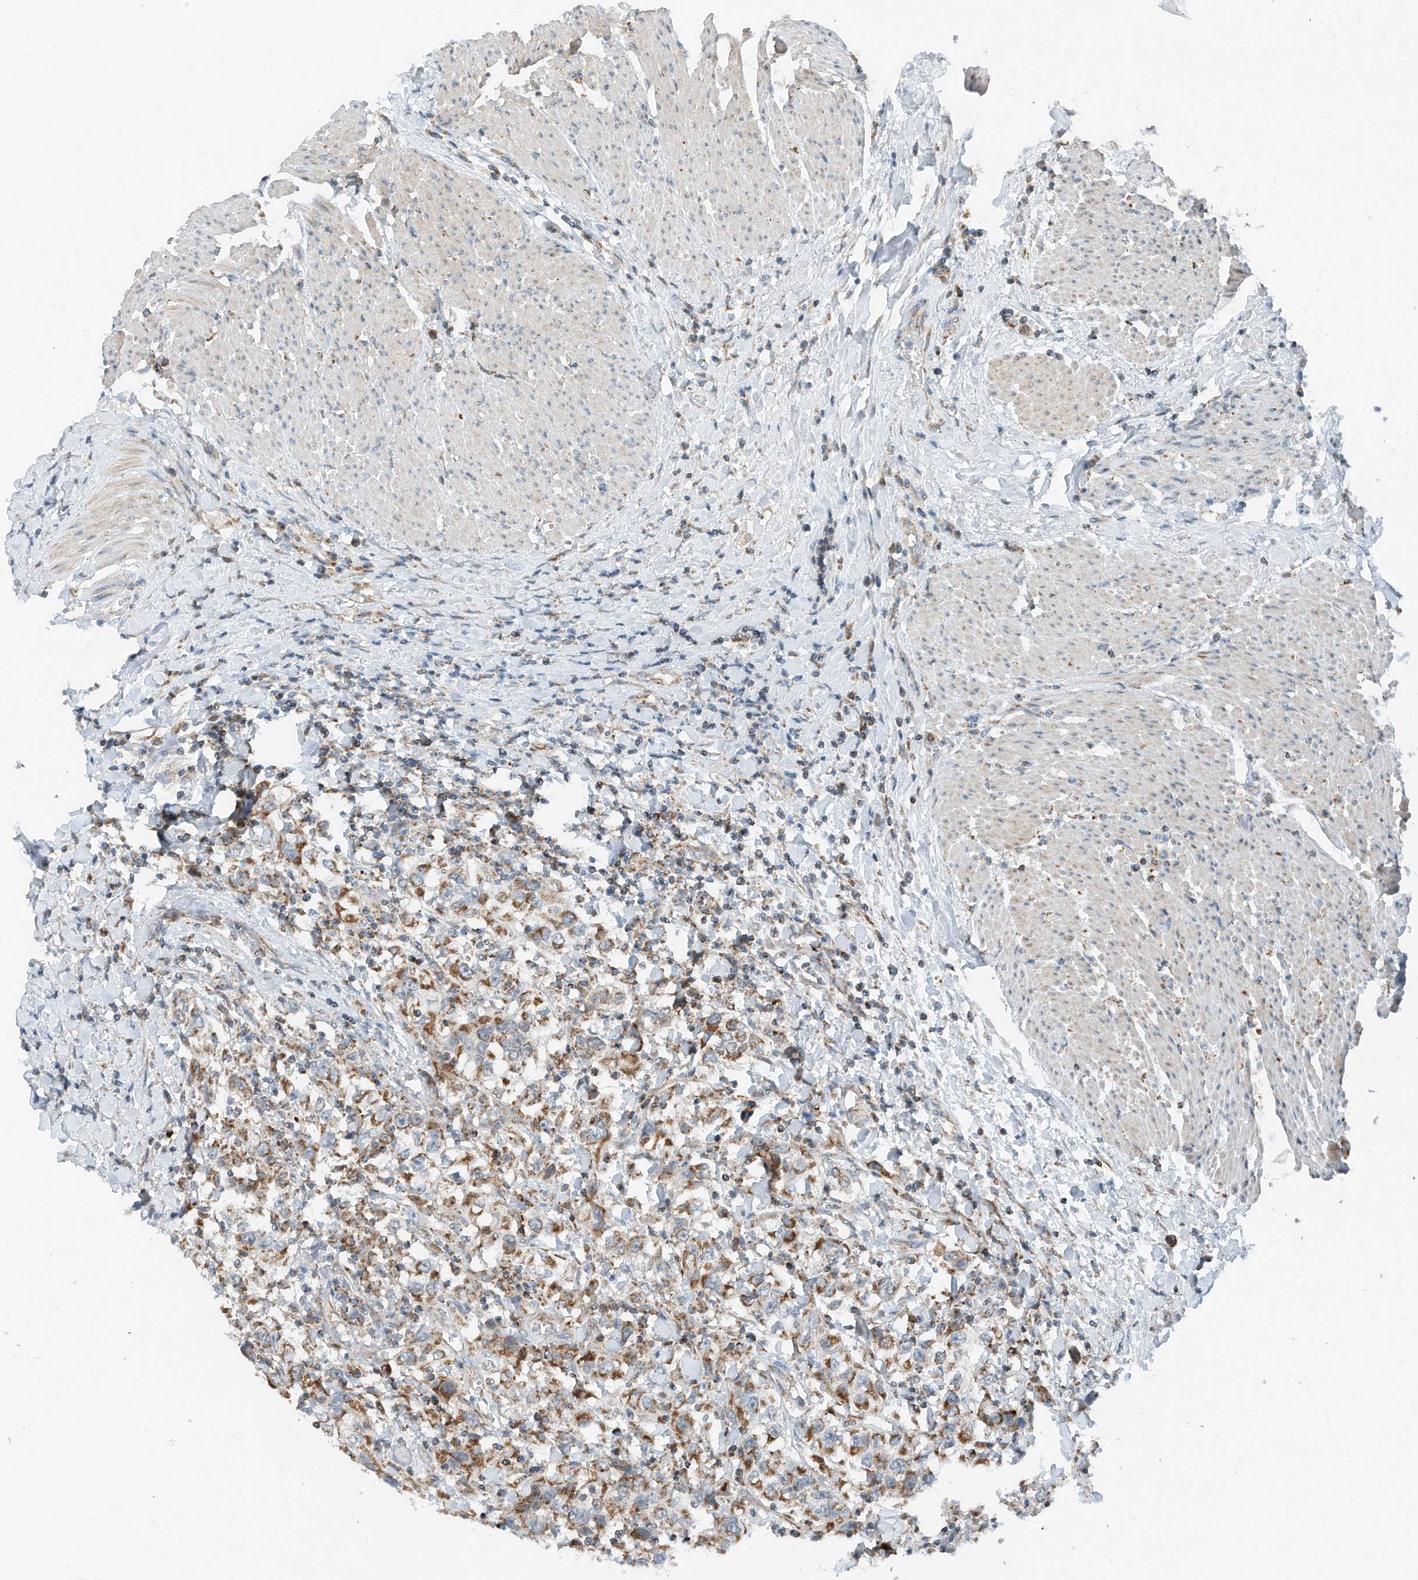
{"staining": {"intensity": "moderate", "quantity": ">75%", "location": "cytoplasmic/membranous"}, "tissue": "urothelial cancer", "cell_type": "Tumor cells", "image_type": "cancer", "snomed": [{"axis": "morphology", "description": "Urothelial carcinoma, High grade"}, {"axis": "topography", "description": "Urinary bladder"}], "caption": "Immunohistochemistry (IHC) of high-grade urothelial carcinoma shows medium levels of moderate cytoplasmic/membranous expression in approximately >75% of tumor cells.", "gene": "RMND1", "patient": {"sex": "female", "age": 80}}